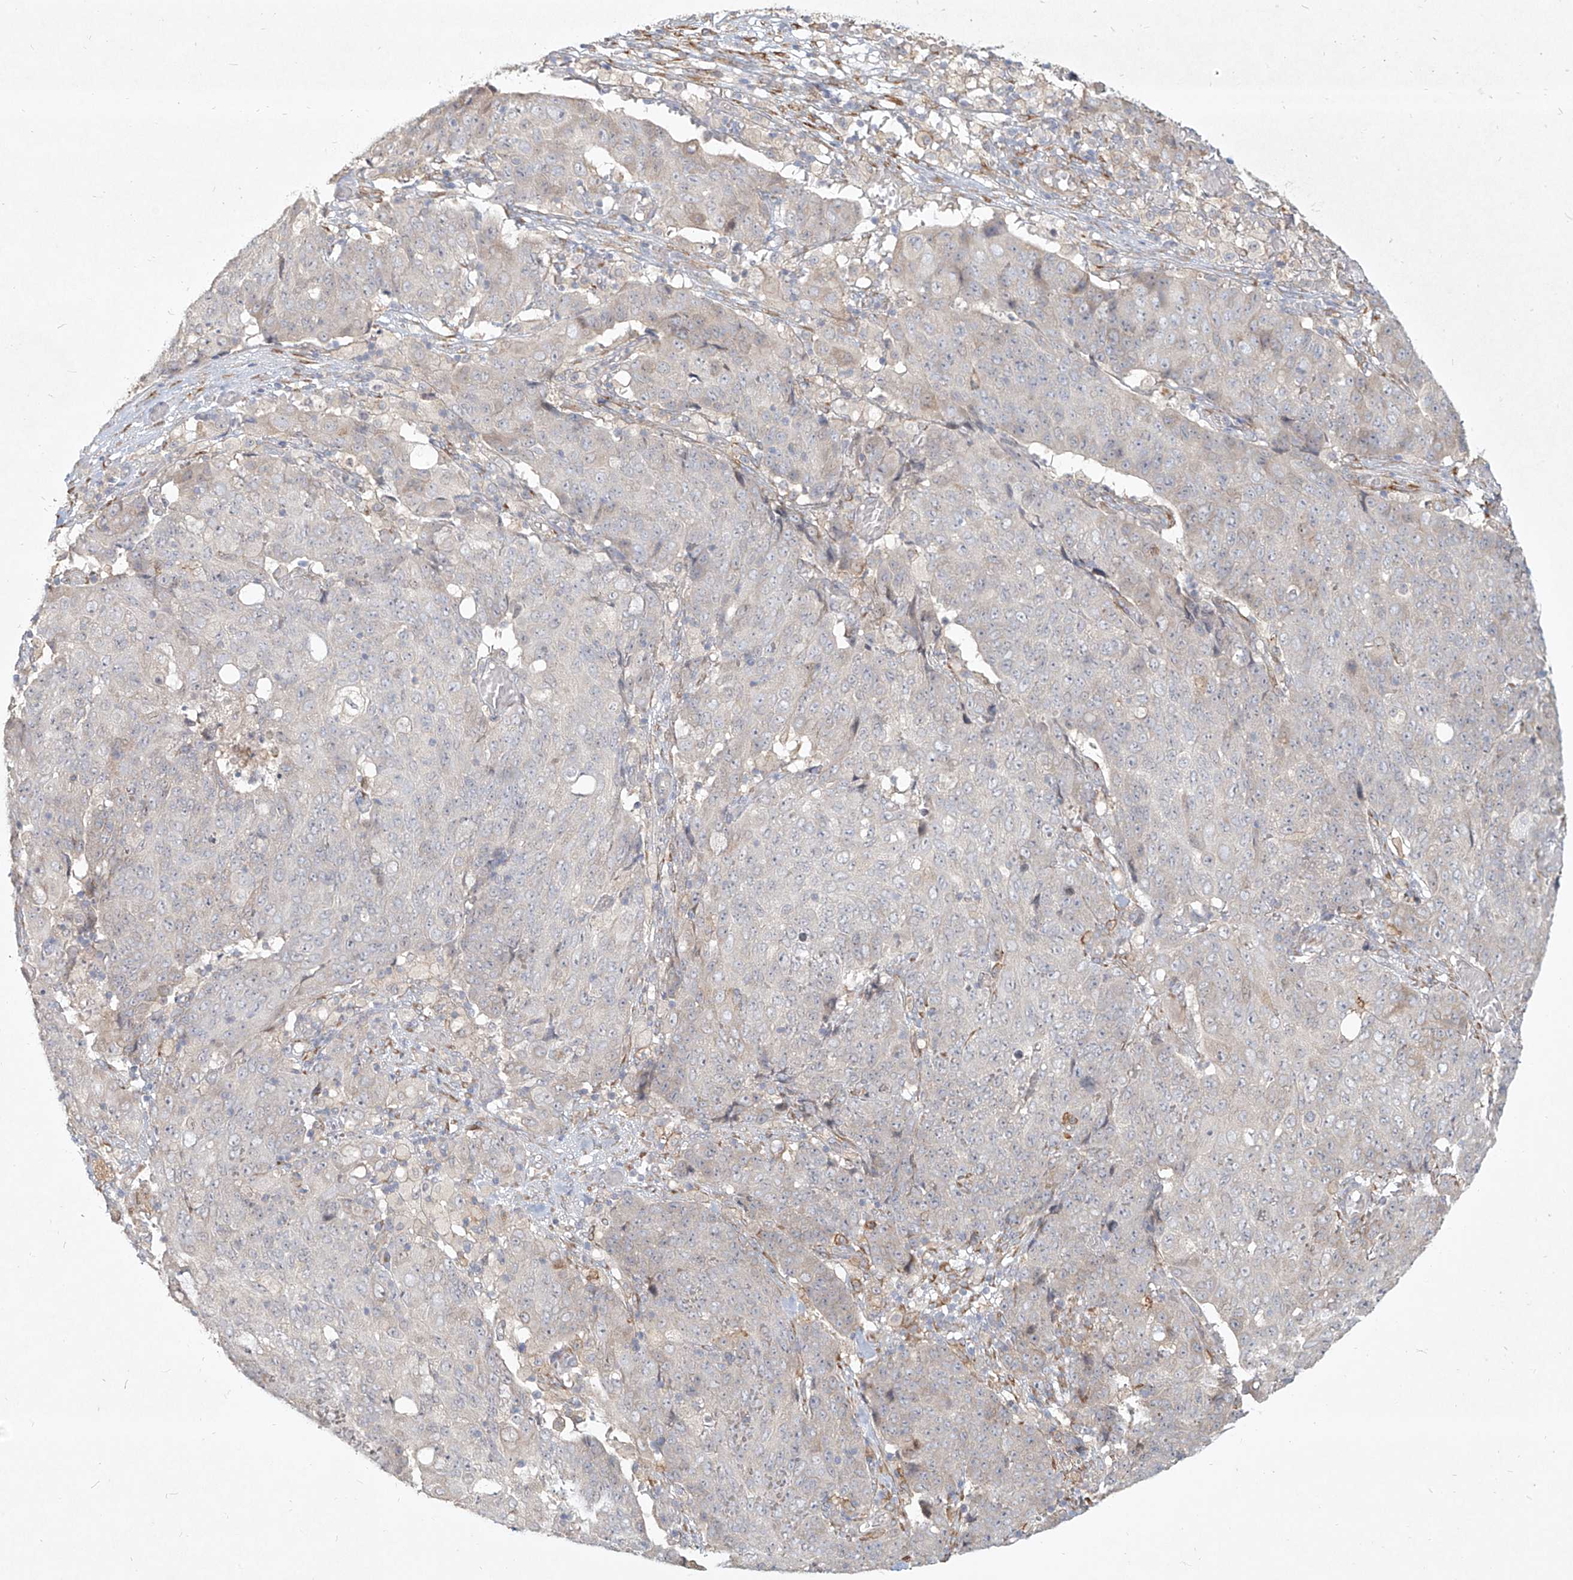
{"staining": {"intensity": "negative", "quantity": "none", "location": "none"}, "tissue": "ovarian cancer", "cell_type": "Tumor cells", "image_type": "cancer", "snomed": [{"axis": "morphology", "description": "Carcinoma, endometroid"}, {"axis": "topography", "description": "Ovary"}], "caption": "Immunohistochemistry (IHC) micrograph of neoplastic tissue: human ovarian cancer (endometroid carcinoma) stained with DAB reveals no significant protein staining in tumor cells.", "gene": "CD209", "patient": {"sex": "female", "age": 42}}